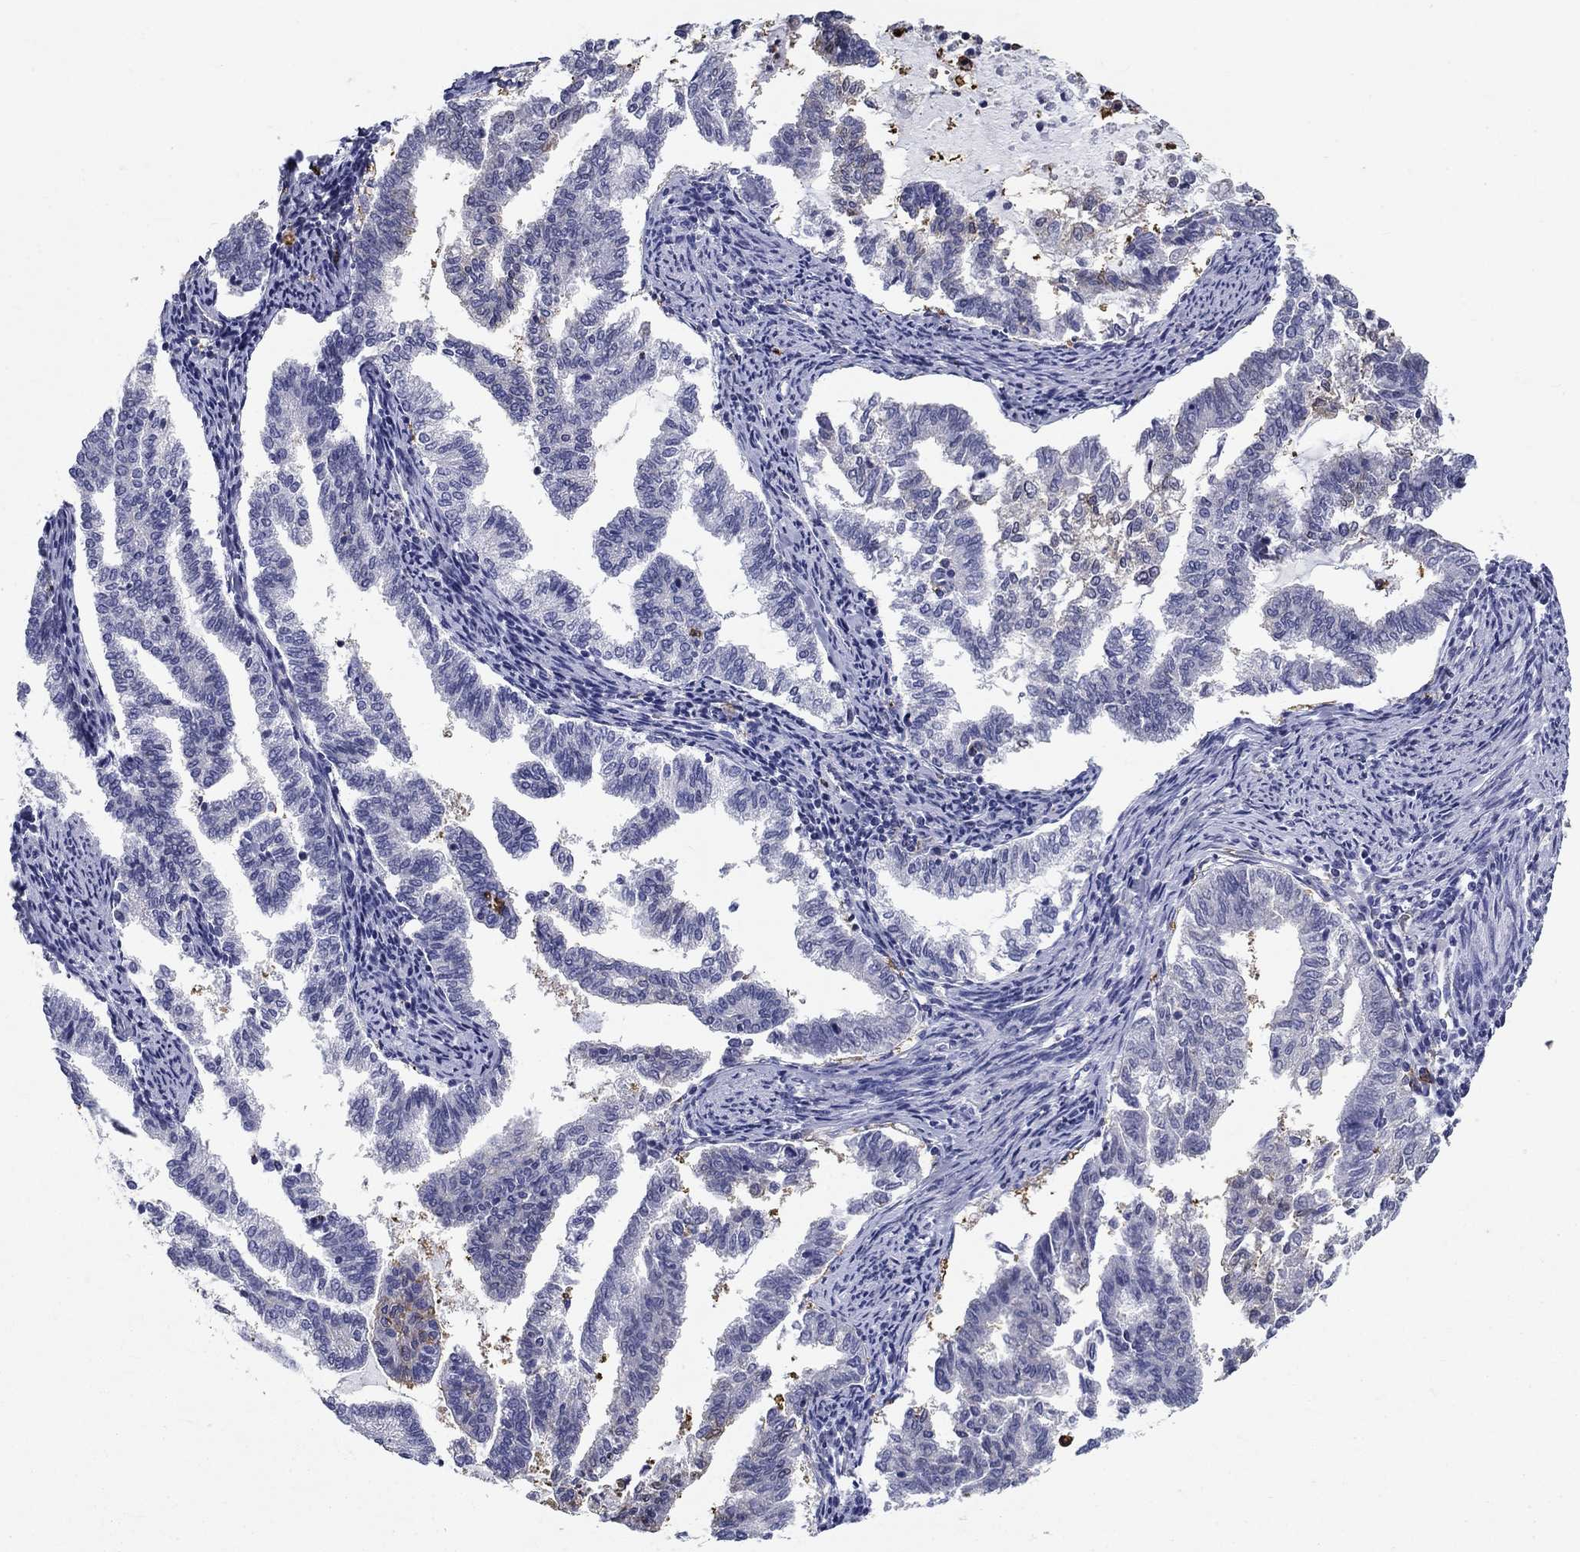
{"staining": {"intensity": "negative", "quantity": "none", "location": "none"}, "tissue": "endometrial cancer", "cell_type": "Tumor cells", "image_type": "cancer", "snomed": [{"axis": "morphology", "description": "Adenocarcinoma, NOS"}, {"axis": "topography", "description": "Endometrium"}], "caption": "Immunohistochemistry photomicrograph of human endometrial adenocarcinoma stained for a protein (brown), which demonstrates no positivity in tumor cells.", "gene": "IGSF8", "patient": {"sex": "female", "age": 79}}